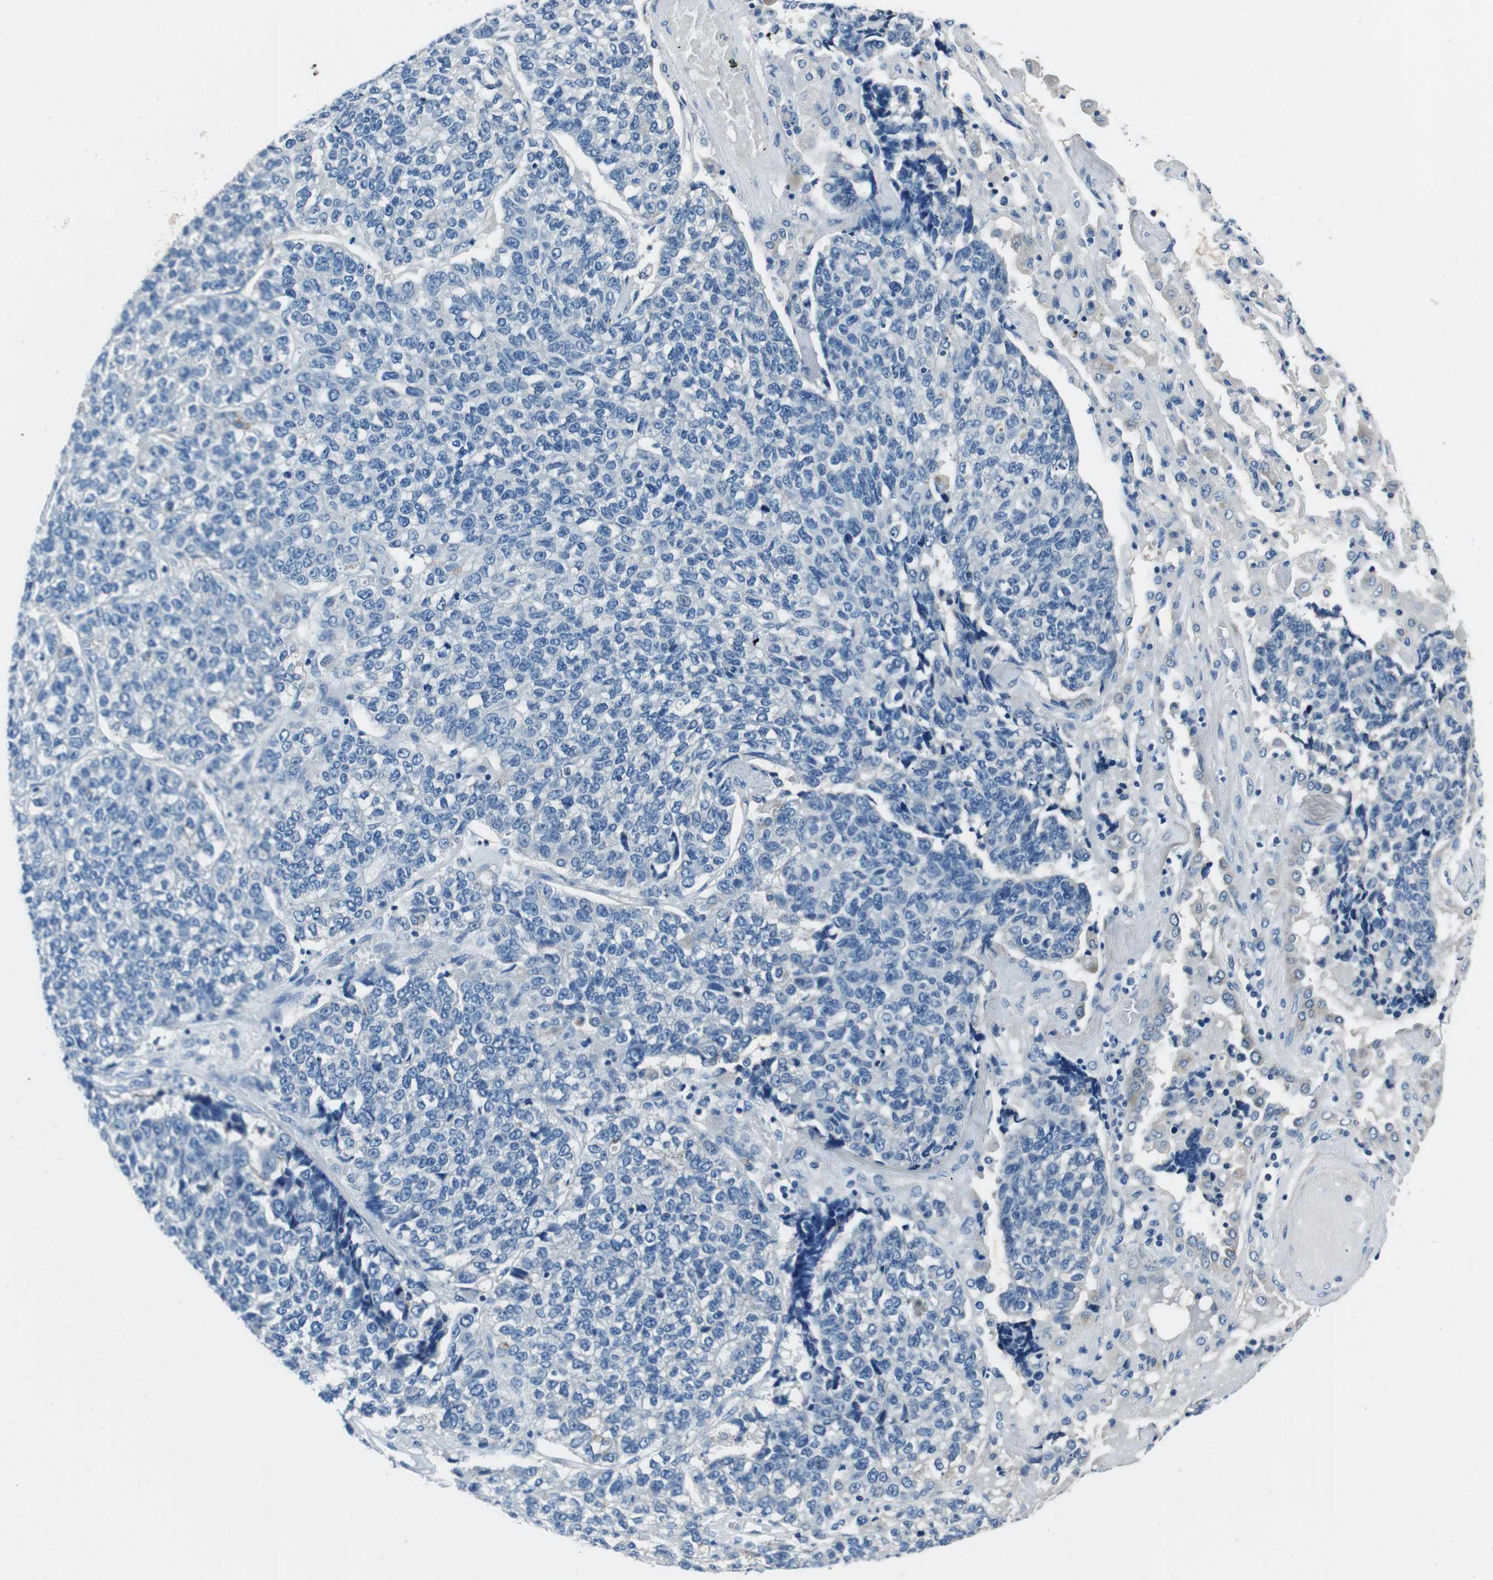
{"staining": {"intensity": "negative", "quantity": "none", "location": "none"}, "tissue": "lung cancer", "cell_type": "Tumor cells", "image_type": "cancer", "snomed": [{"axis": "morphology", "description": "Adenocarcinoma, NOS"}, {"axis": "topography", "description": "Lung"}], "caption": "This histopathology image is of lung adenocarcinoma stained with immunohistochemistry to label a protein in brown with the nuclei are counter-stained blue. There is no staining in tumor cells. The staining is performed using DAB (3,3'-diaminobenzidine) brown chromogen with nuclei counter-stained in using hematoxylin.", "gene": "CASQ1", "patient": {"sex": "male", "age": 49}}